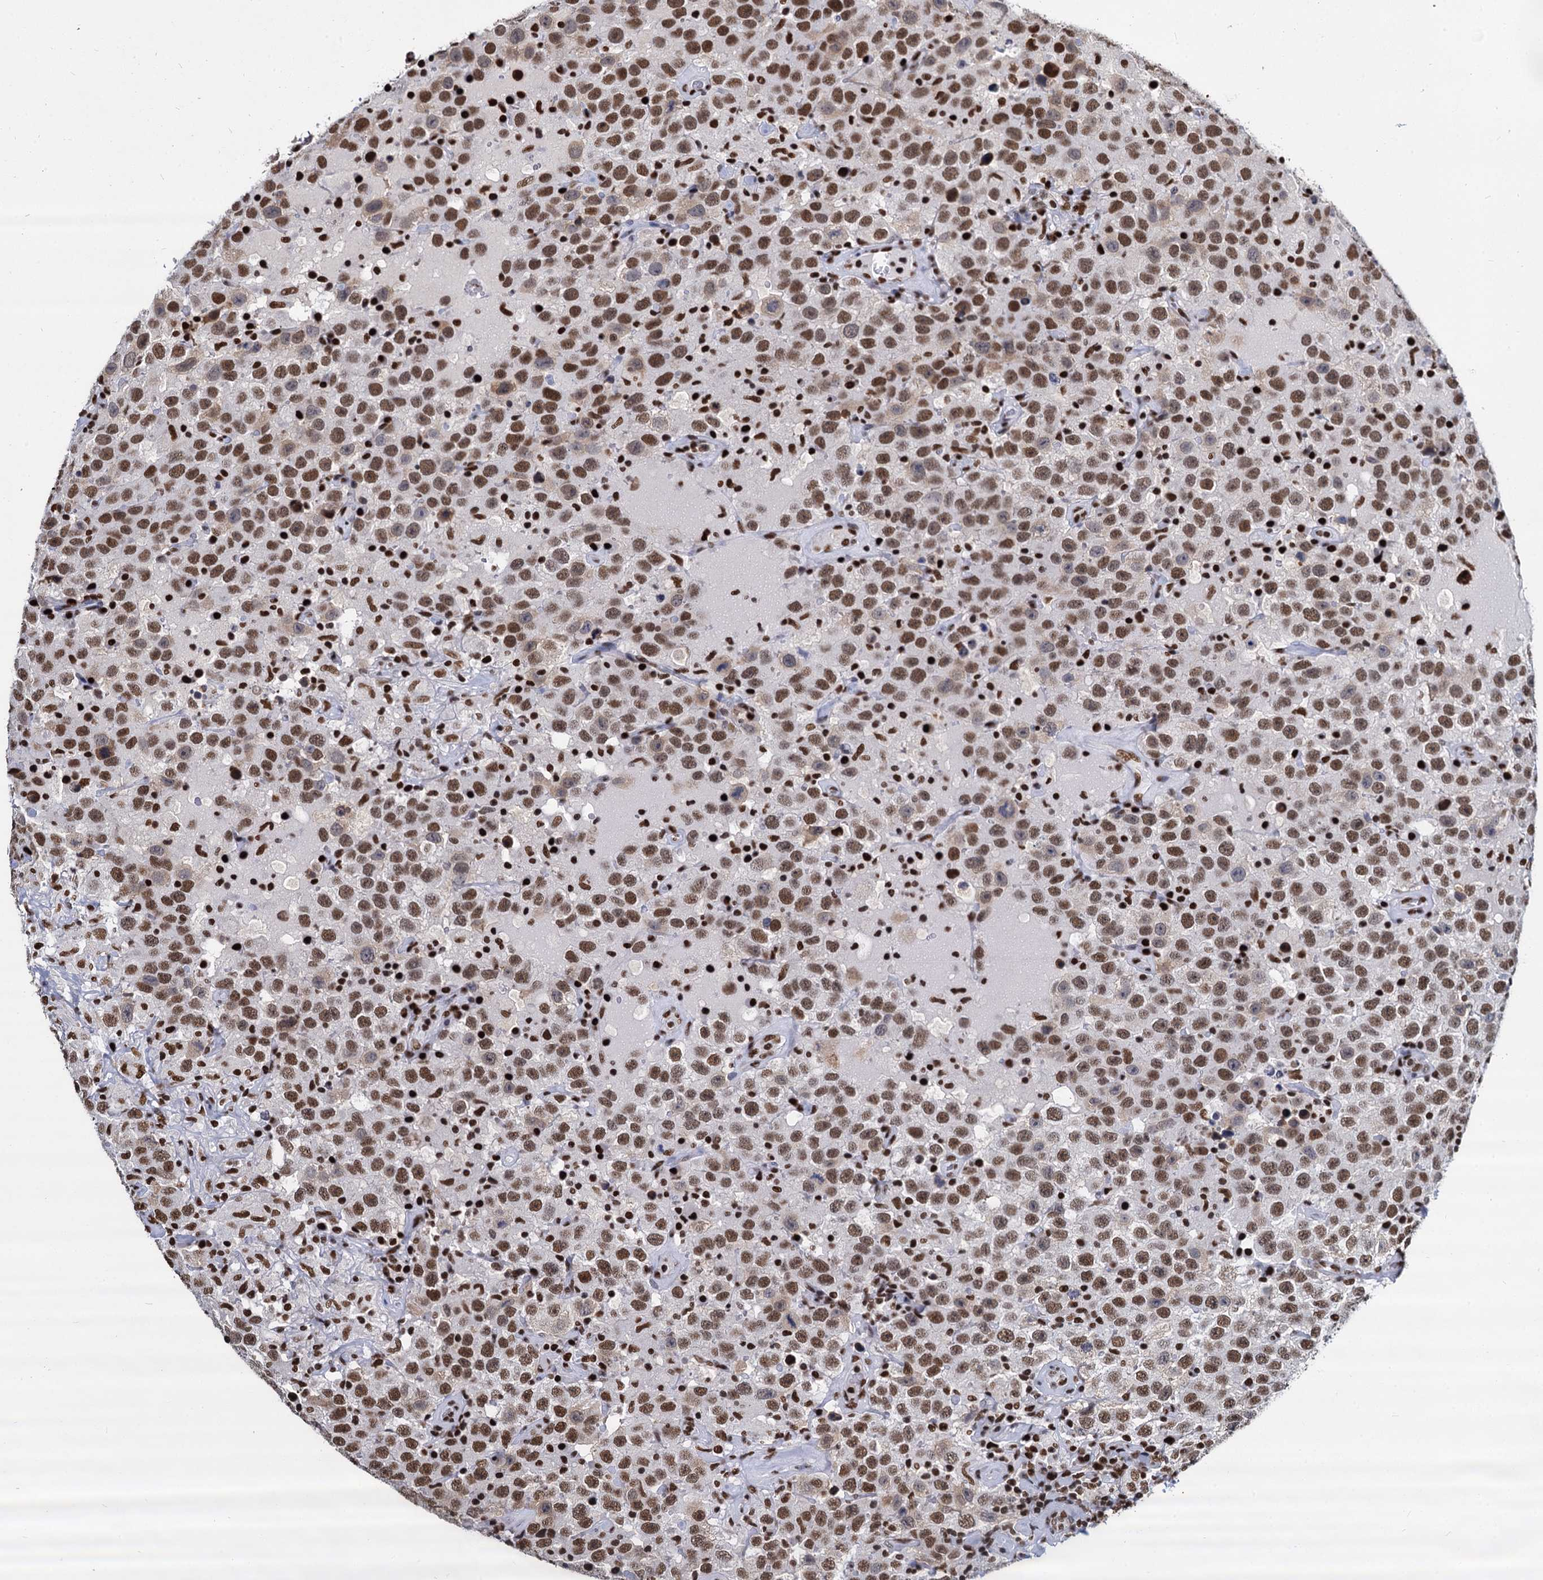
{"staining": {"intensity": "moderate", "quantity": ">75%", "location": "nuclear"}, "tissue": "testis cancer", "cell_type": "Tumor cells", "image_type": "cancer", "snomed": [{"axis": "morphology", "description": "Seminoma, NOS"}, {"axis": "topography", "description": "Testis"}], "caption": "Immunohistochemical staining of testis cancer reveals moderate nuclear protein positivity in approximately >75% of tumor cells. Immunohistochemistry stains the protein of interest in brown and the nuclei are stained blue.", "gene": "DCPS", "patient": {"sex": "male", "age": 41}}